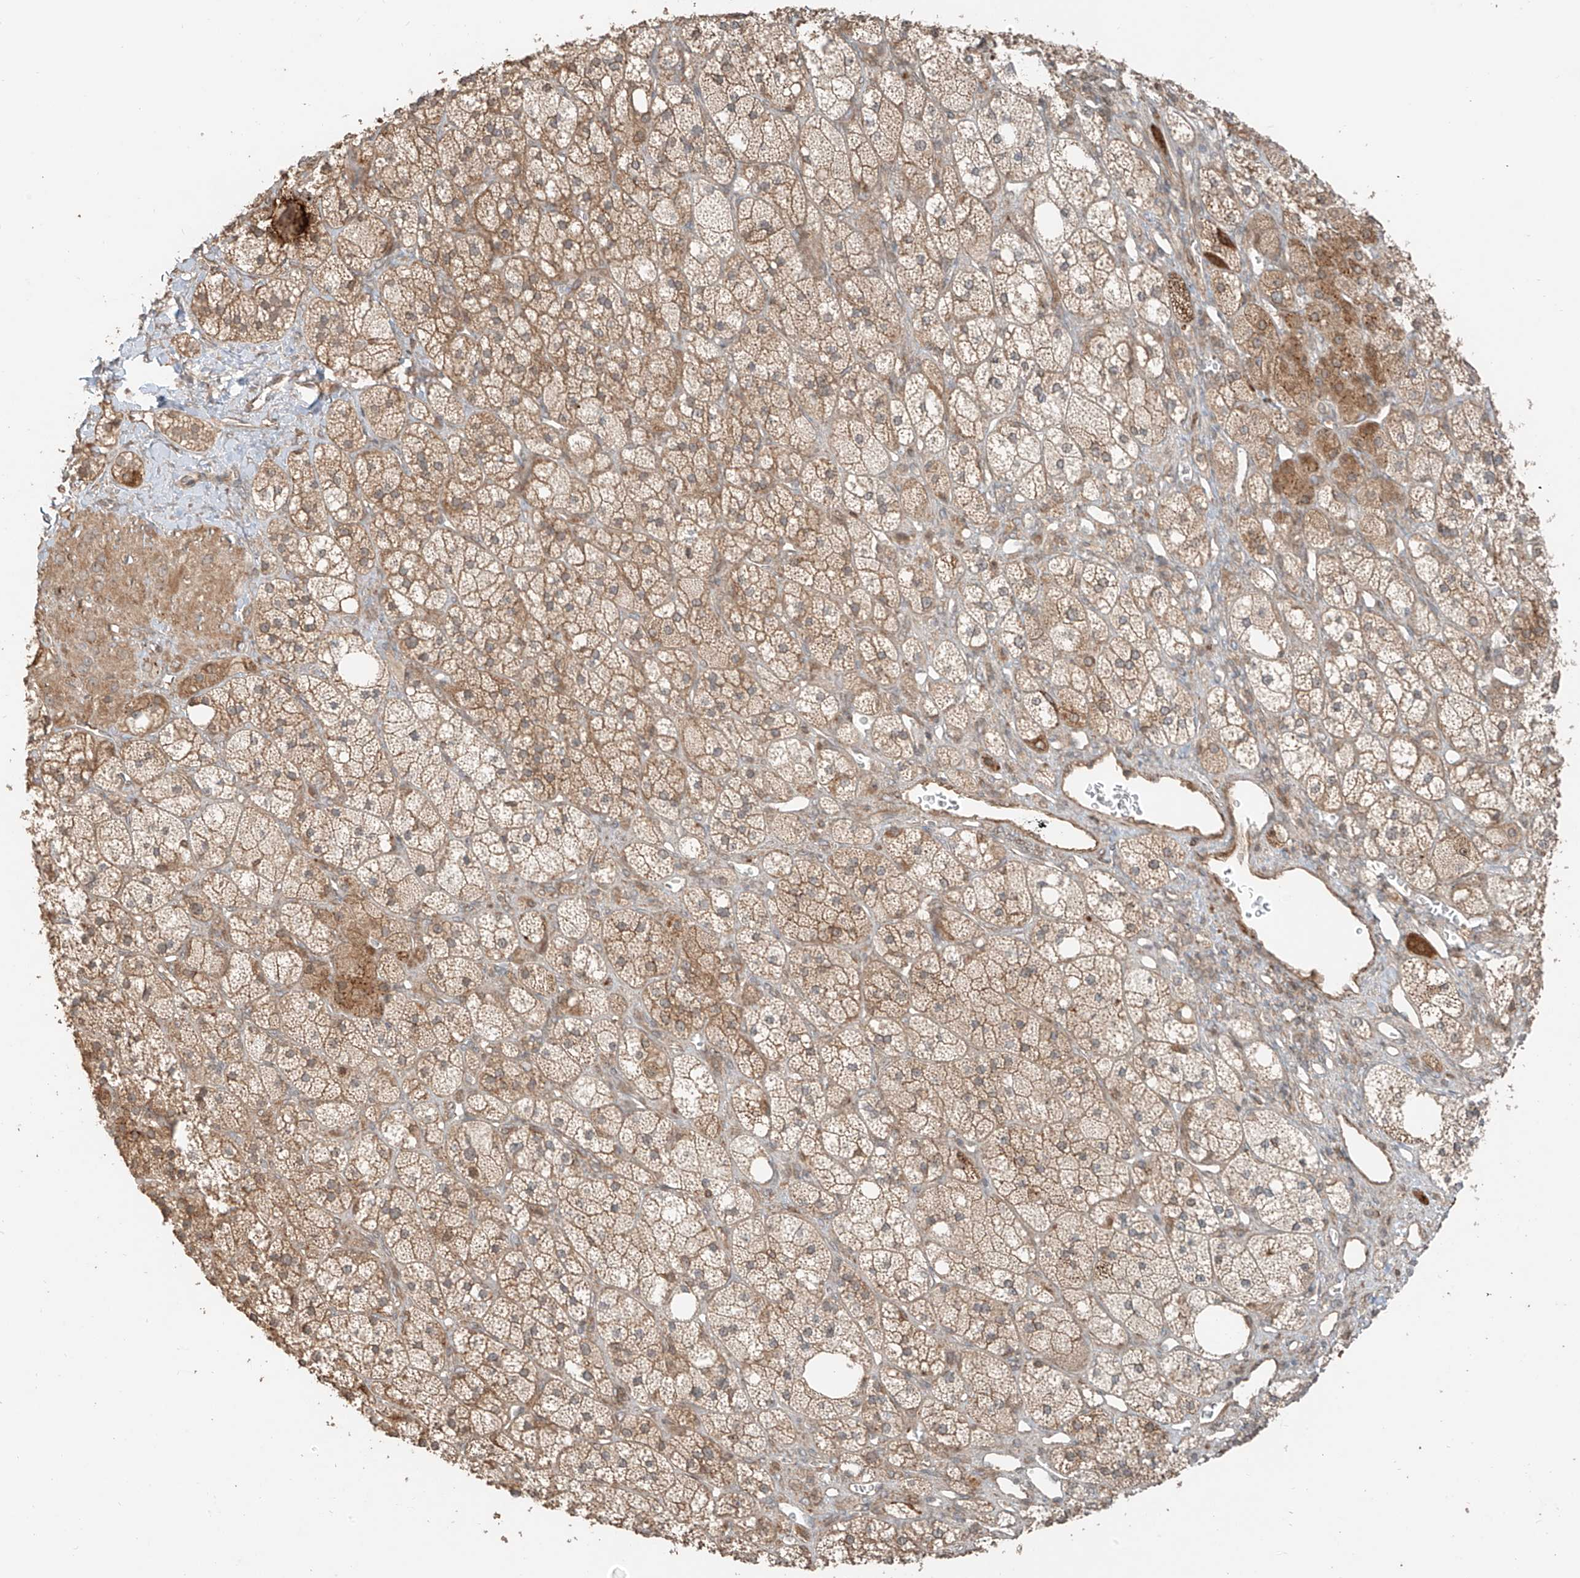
{"staining": {"intensity": "moderate", "quantity": ">75%", "location": "cytoplasmic/membranous"}, "tissue": "adrenal gland", "cell_type": "Glandular cells", "image_type": "normal", "snomed": [{"axis": "morphology", "description": "Normal tissue, NOS"}, {"axis": "topography", "description": "Adrenal gland"}], "caption": "A medium amount of moderate cytoplasmic/membranous expression is seen in approximately >75% of glandular cells in benign adrenal gland. Using DAB (brown) and hematoxylin (blue) stains, captured at high magnification using brightfield microscopy.", "gene": "ANKZF1", "patient": {"sex": "male", "age": 61}}